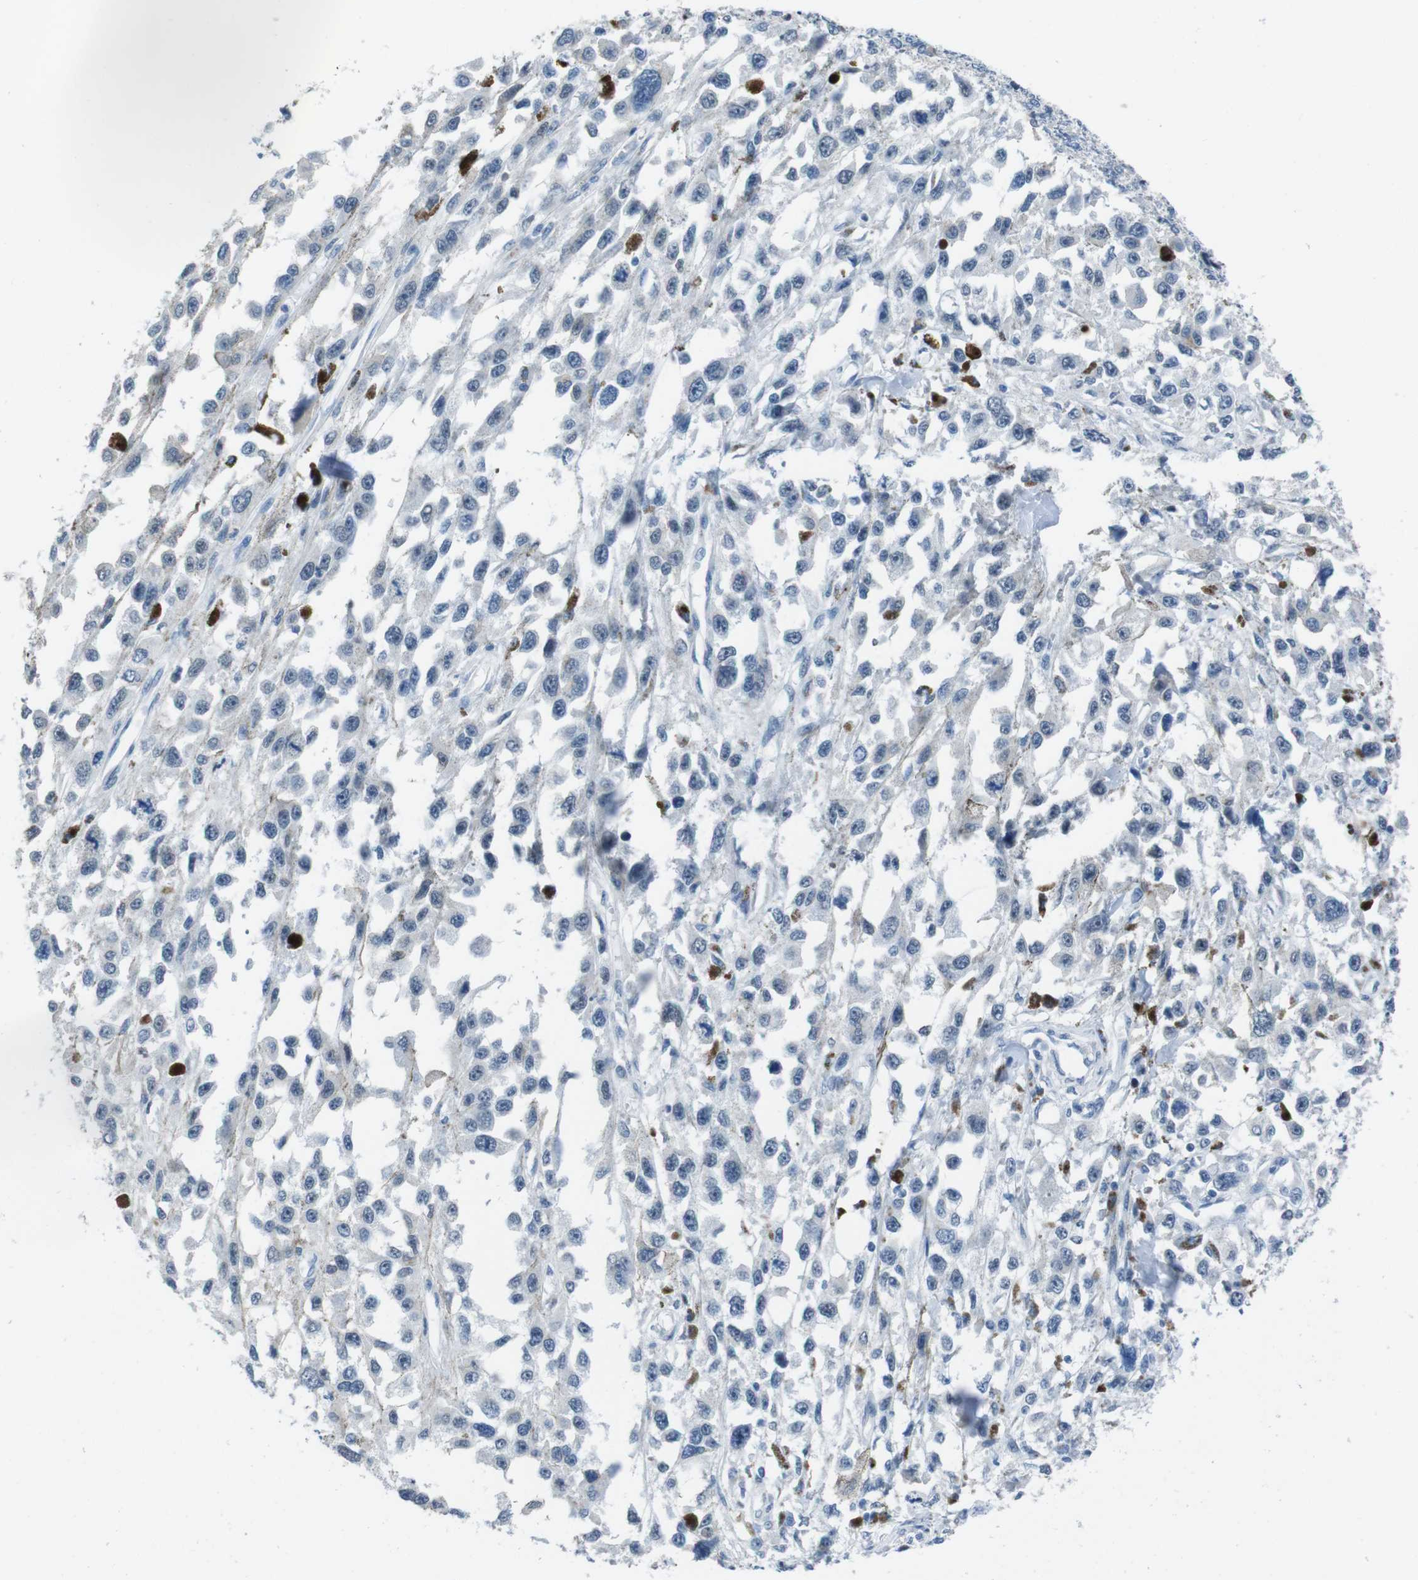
{"staining": {"intensity": "negative", "quantity": "none", "location": "none"}, "tissue": "melanoma", "cell_type": "Tumor cells", "image_type": "cancer", "snomed": [{"axis": "morphology", "description": "Malignant melanoma, Metastatic site"}, {"axis": "topography", "description": "Lymph node"}], "caption": "This is an immunohistochemistry image of melanoma. There is no expression in tumor cells.", "gene": "CDHR2", "patient": {"sex": "male", "age": 59}}